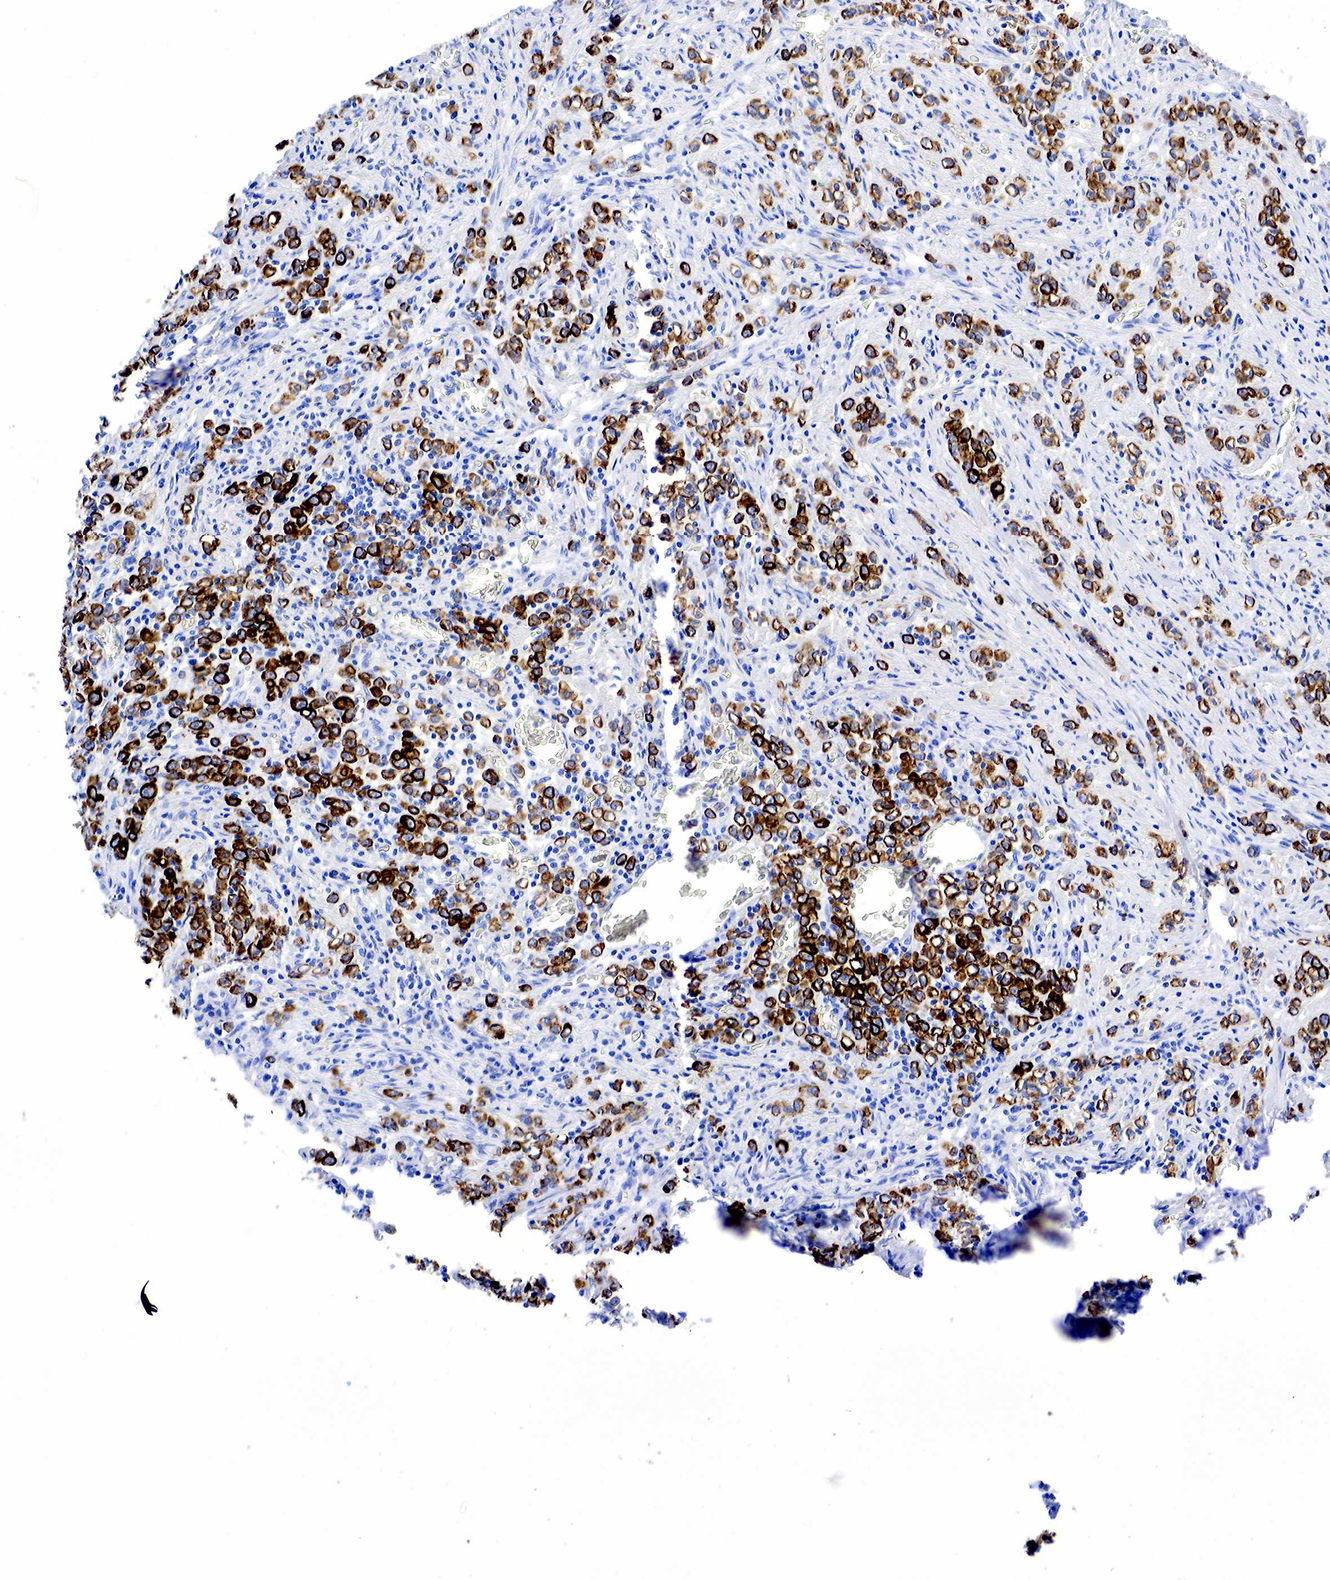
{"staining": {"intensity": "strong", "quantity": "25%-75%", "location": "cytoplasmic/membranous"}, "tissue": "stomach cancer", "cell_type": "Tumor cells", "image_type": "cancer", "snomed": [{"axis": "morphology", "description": "Adenocarcinoma, NOS"}, {"axis": "topography", "description": "Stomach"}], "caption": "Immunohistochemistry of stomach cancer (adenocarcinoma) displays high levels of strong cytoplasmic/membranous positivity in about 25%-75% of tumor cells.", "gene": "KRT7", "patient": {"sex": "male", "age": 72}}